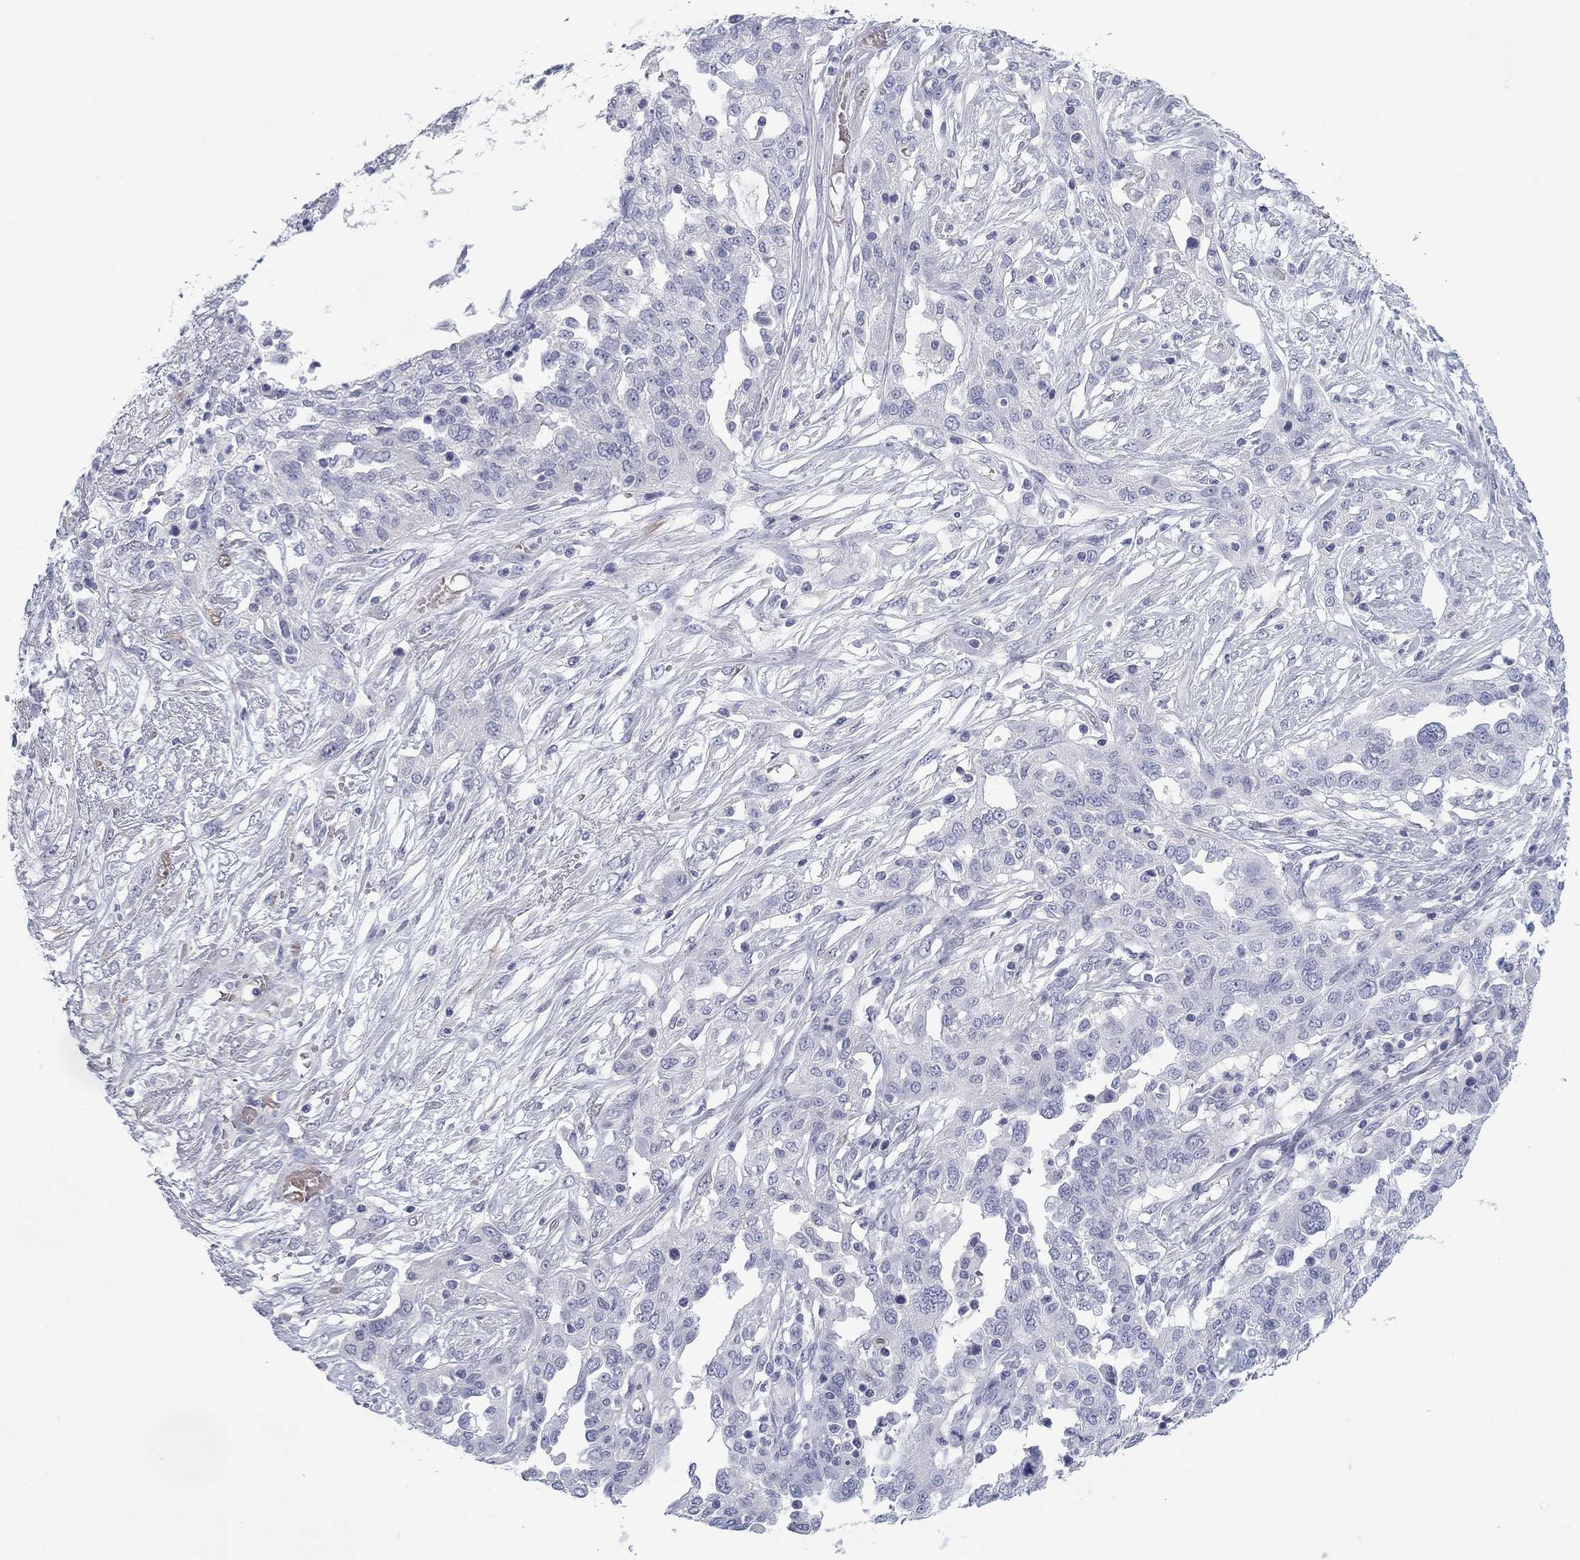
{"staining": {"intensity": "negative", "quantity": "none", "location": "none"}, "tissue": "ovarian cancer", "cell_type": "Tumor cells", "image_type": "cancer", "snomed": [{"axis": "morphology", "description": "Cystadenocarcinoma, serous, NOS"}, {"axis": "topography", "description": "Ovary"}], "caption": "DAB immunohistochemical staining of human ovarian cancer demonstrates no significant expression in tumor cells. (DAB immunohistochemistry (IHC) visualized using brightfield microscopy, high magnification).", "gene": "CALB1", "patient": {"sex": "female", "age": 67}}